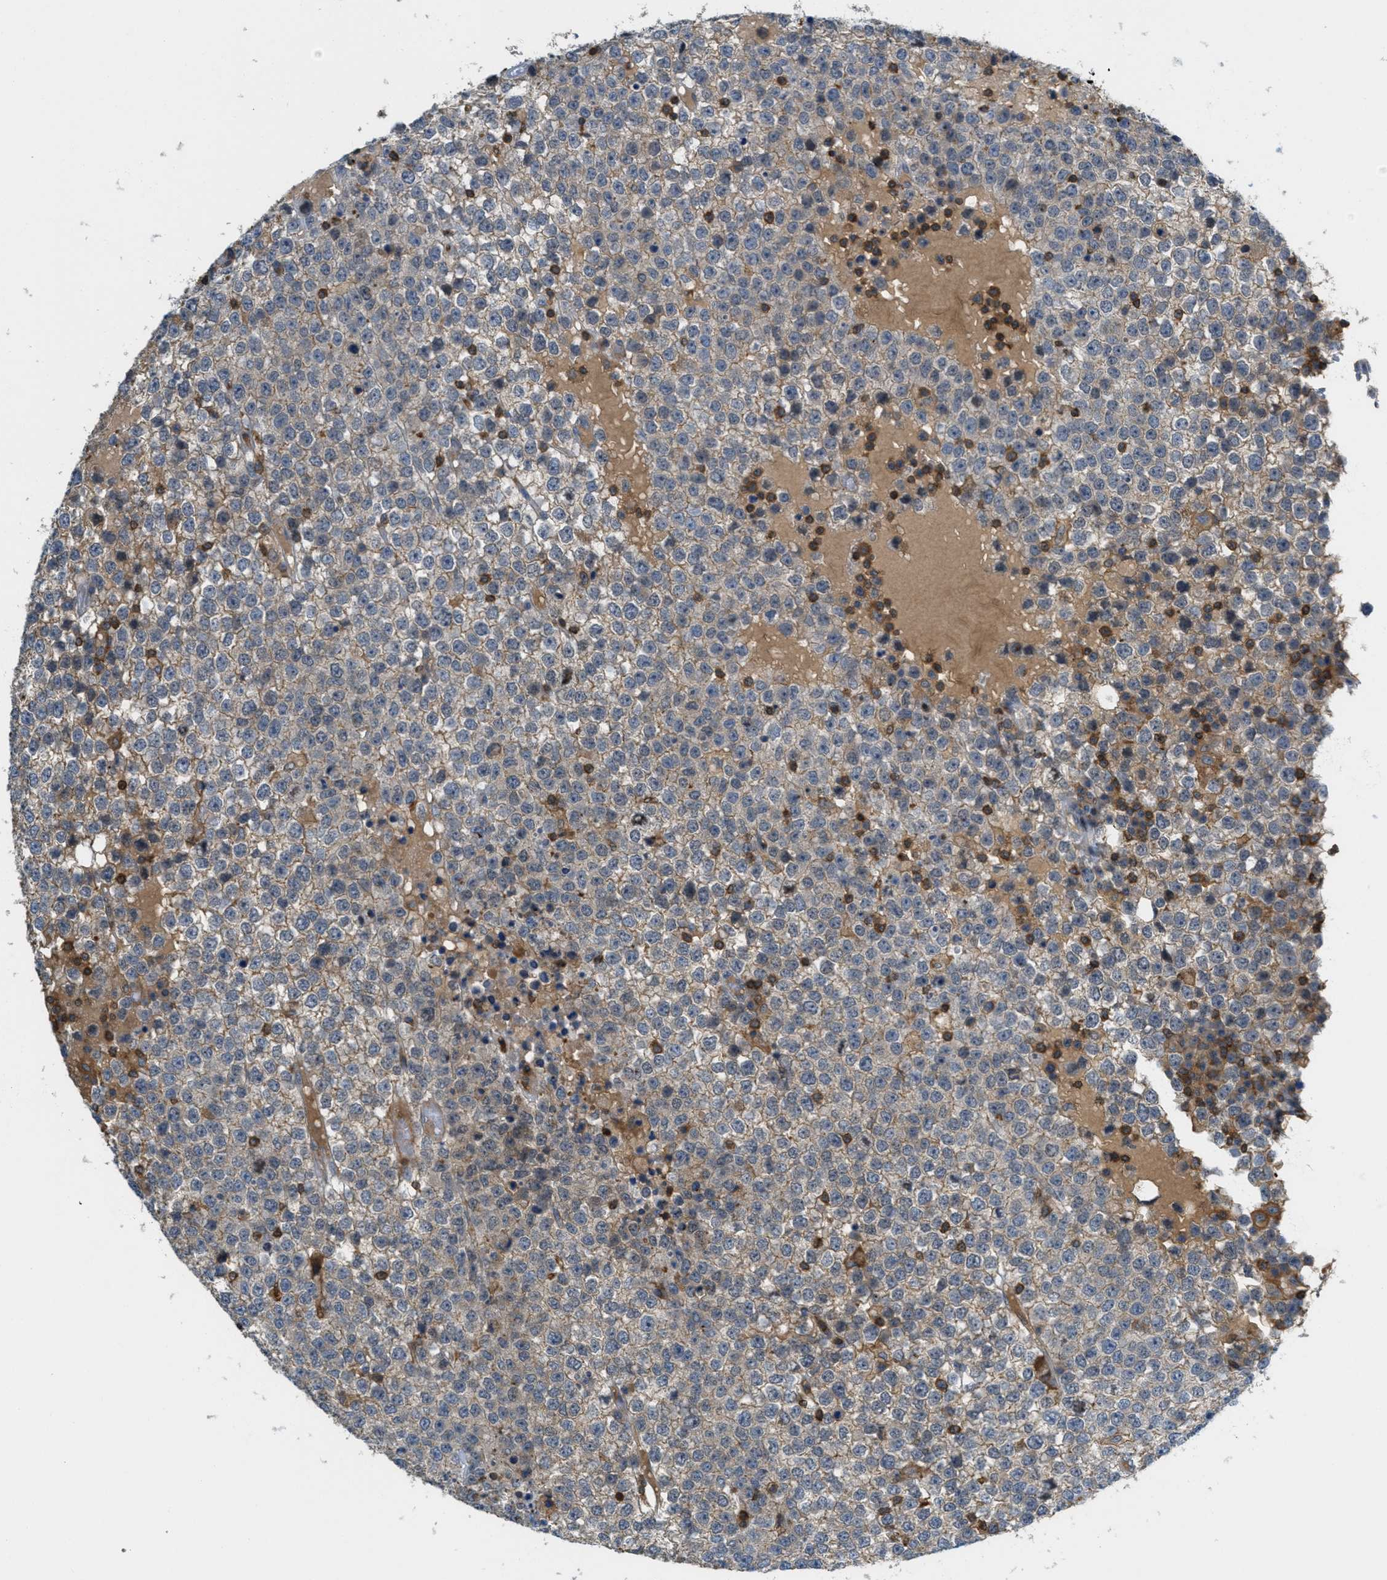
{"staining": {"intensity": "weak", "quantity": "<25%", "location": "cytoplasmic/membranous"}, "tissue": "testis cancer", "cell_type": "Tumor cells", "image_type": "cancer", "snomed": [{"axis": "morphology", "description": "Seminoma, NOS"}, {"axis": "topography", "description": "Testis"}], "caption": "A high-resolution image shows immunohistochemistry staining of seminoma (testis), which displays no significant positivity in tumor cells.", "gene": "GRIK2", "patient": {"sex": "male", "age": 65}}